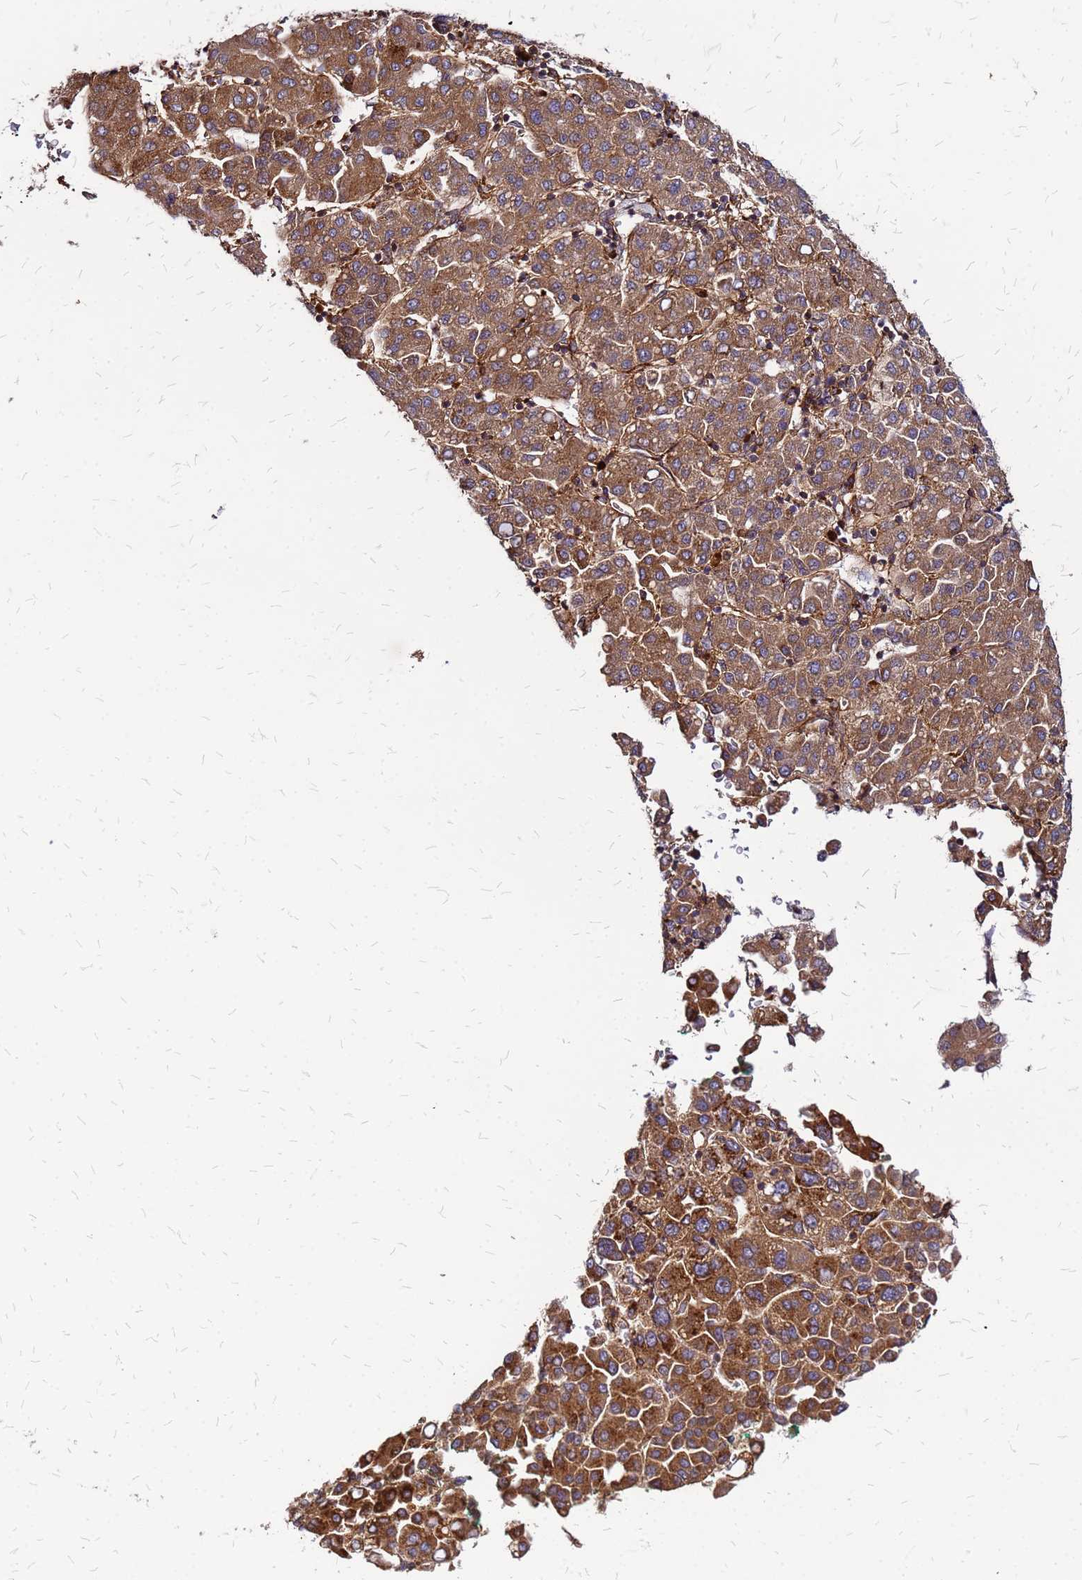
{"staining": {"intensity": "moderate", "quantity": ">75%", "location": "cytoplasmic/membranous"}, "tissue": "liver cancer", "cell_type": "Tumor cells", "image_type": "cancer", "snomed": [{"axis": "morphology", "description": "Carcinoma, Hepatocellular, NOS"}, {"axis": "topography", "description": "Liver"}], "caption": "Liver cancer (hepatocellular carcinoma) stained with a protein marker reveals moderate staining in tumor cells.", "gene": "CYBC1", "patient": {"sex": "male", "age": 65}}